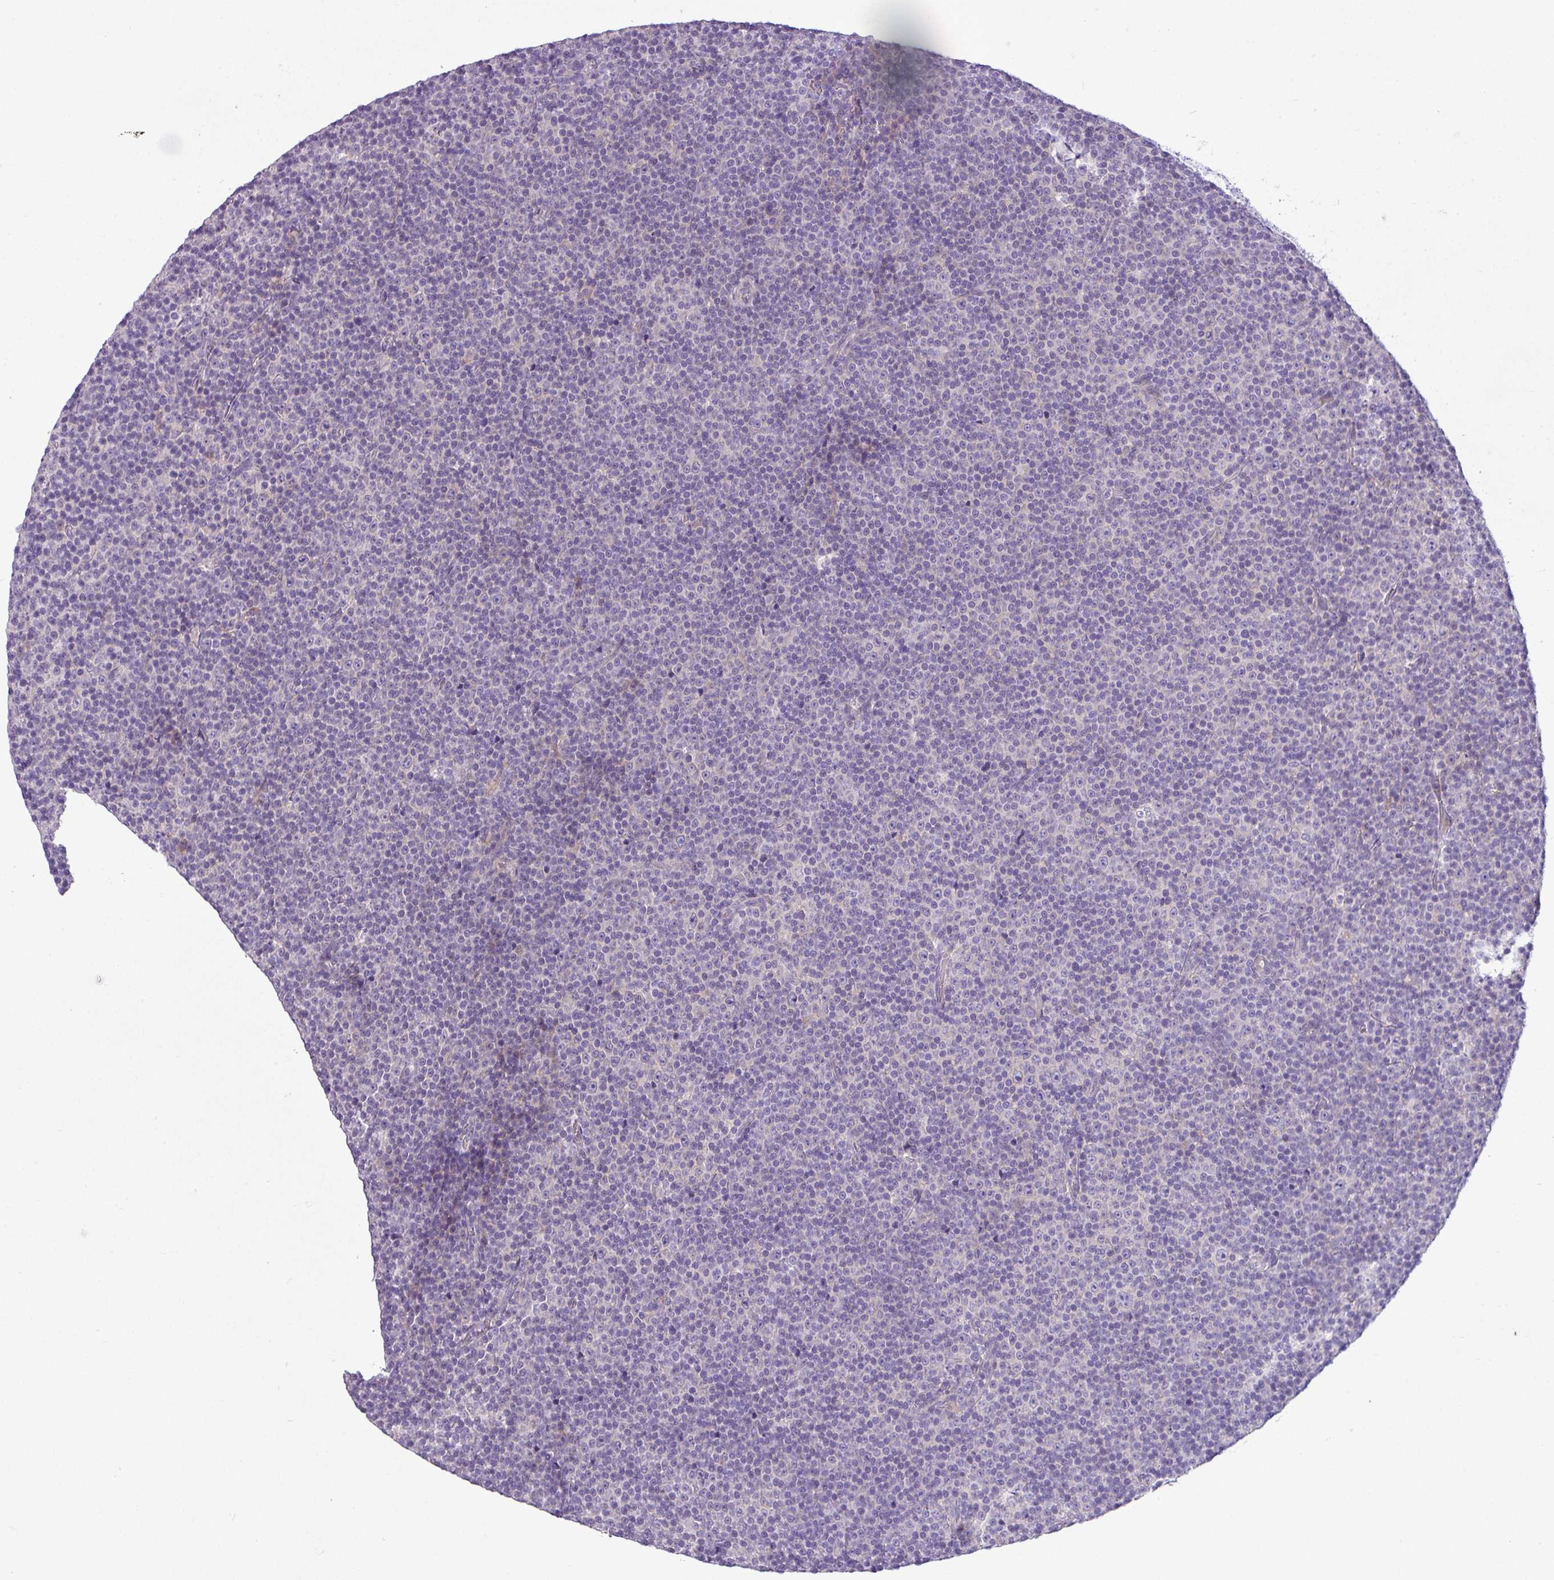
{"staining": {"intensity": "negative", "quantity": "none", "location": "none"}, "tissue": "lymphoma", "cell_type": "Tumor cells", "image_type": "cancer", "snomed": [{"axis": "morphology", "description": "Malignant lymphoma, non-Hodgkin's type, Low grade"}, {"axis": "topography", "description": "Lymph node"}], "caption": "Histopathology image shows no significant protein staining in tumor cells of lymphoma.", "gene": "TOR1AIP2", "patient": {"sex": "female", "age": 67}}